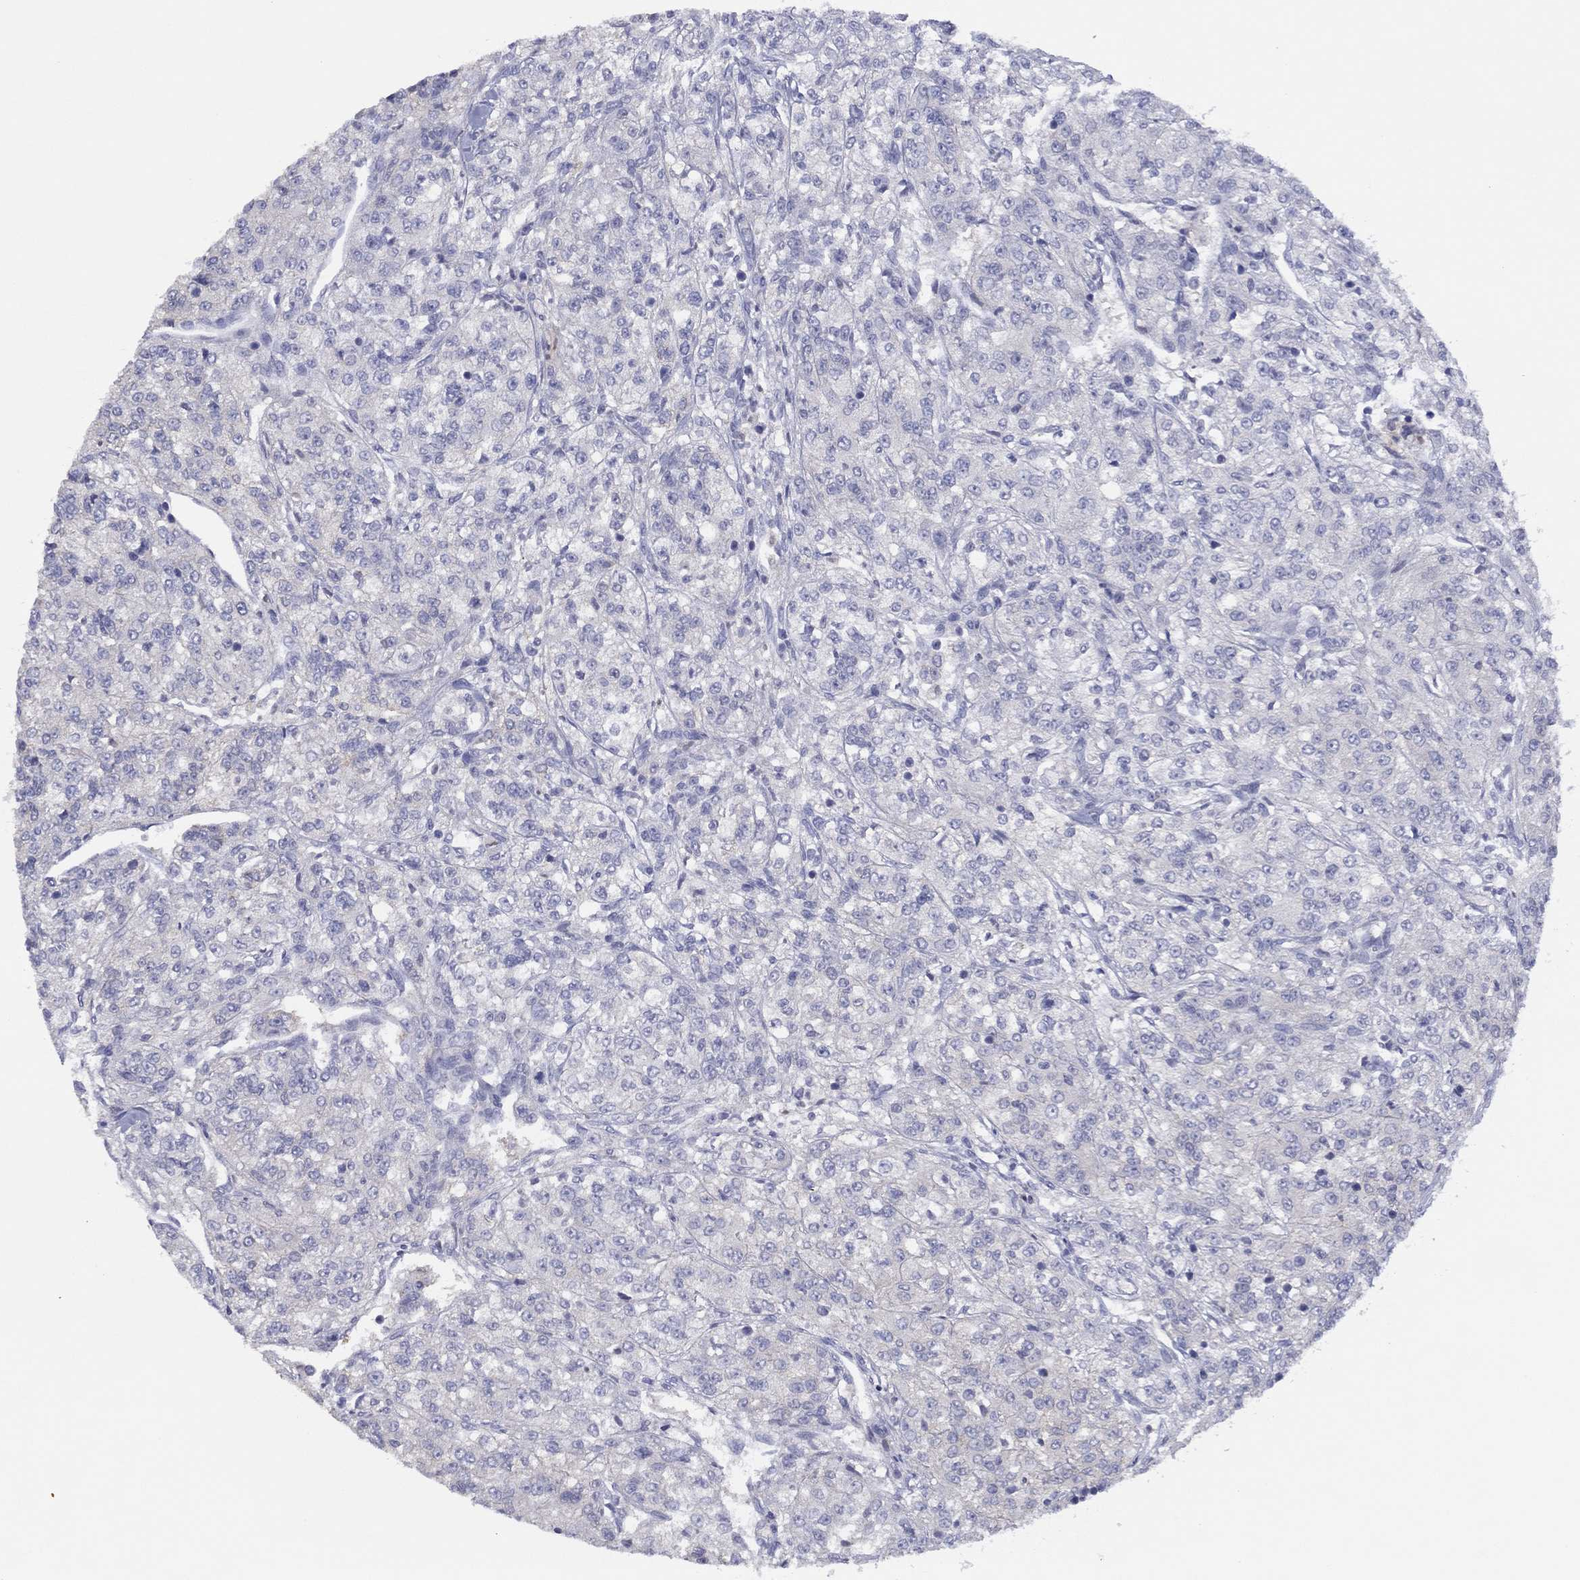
{"staining": {"intensity": "negative", "quantity": "none", "location": "none"}, "tissue": "renal cancer", "cell_type": "Tumor cells", "image_type": "cancer", "snomed": [{"axis": "morphology", "description": "Adenocarcinoma, NOS"}, {"axis": "topography", "description": "Kidney"}], "caption": "DAB immunohistochemical staining of human renal adenocarcinoma reveals no significant expression in tumor cells.", "gene": "CYP2B6", "patient": {"sex": "female", "age": 63}}